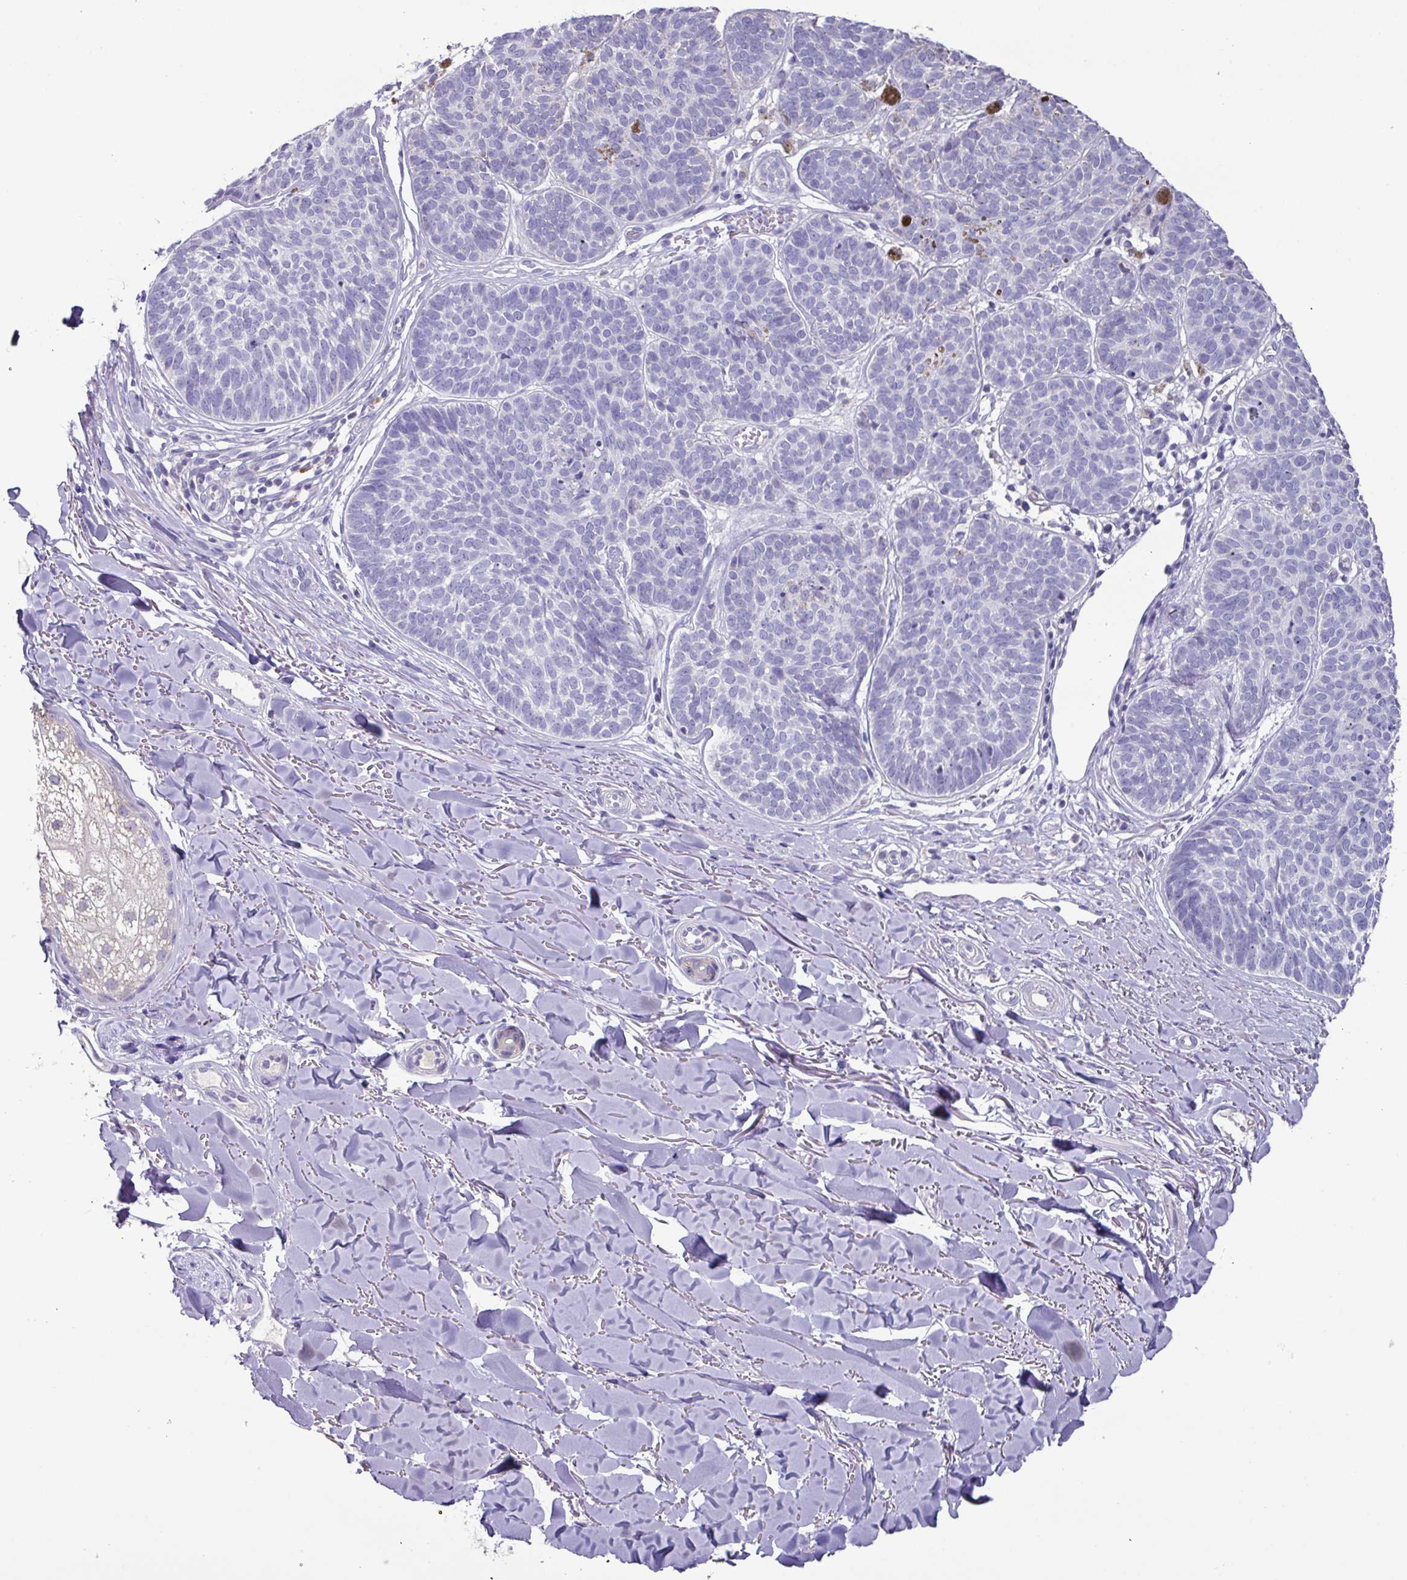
{"staining": {"intensity": "negative", "quantity": "none", "location": "none"}, "tissue": "skin cancer", "cell_type": "Tumor cells", "image_type": "cancer", "snomed": [{"axis": "morphology", "description": "Basal cell carcinoma"}, {"axis": "topography", "description": "Skin"}, {"axis": "topography", "description": "Skin of neck"}, {"axis": "topography", "description": "Skin of shoulder"}, {"axis": "topography", "description": "Skin of back"}], "caption": "This is an immunohistochemistry (IHC) photomicrograph of skin cancer (basal cell carcinoma). There is no positivity in tumor cells.", "gene": "MT-ND4", "patient": {"sex": "male", "age": 80}}